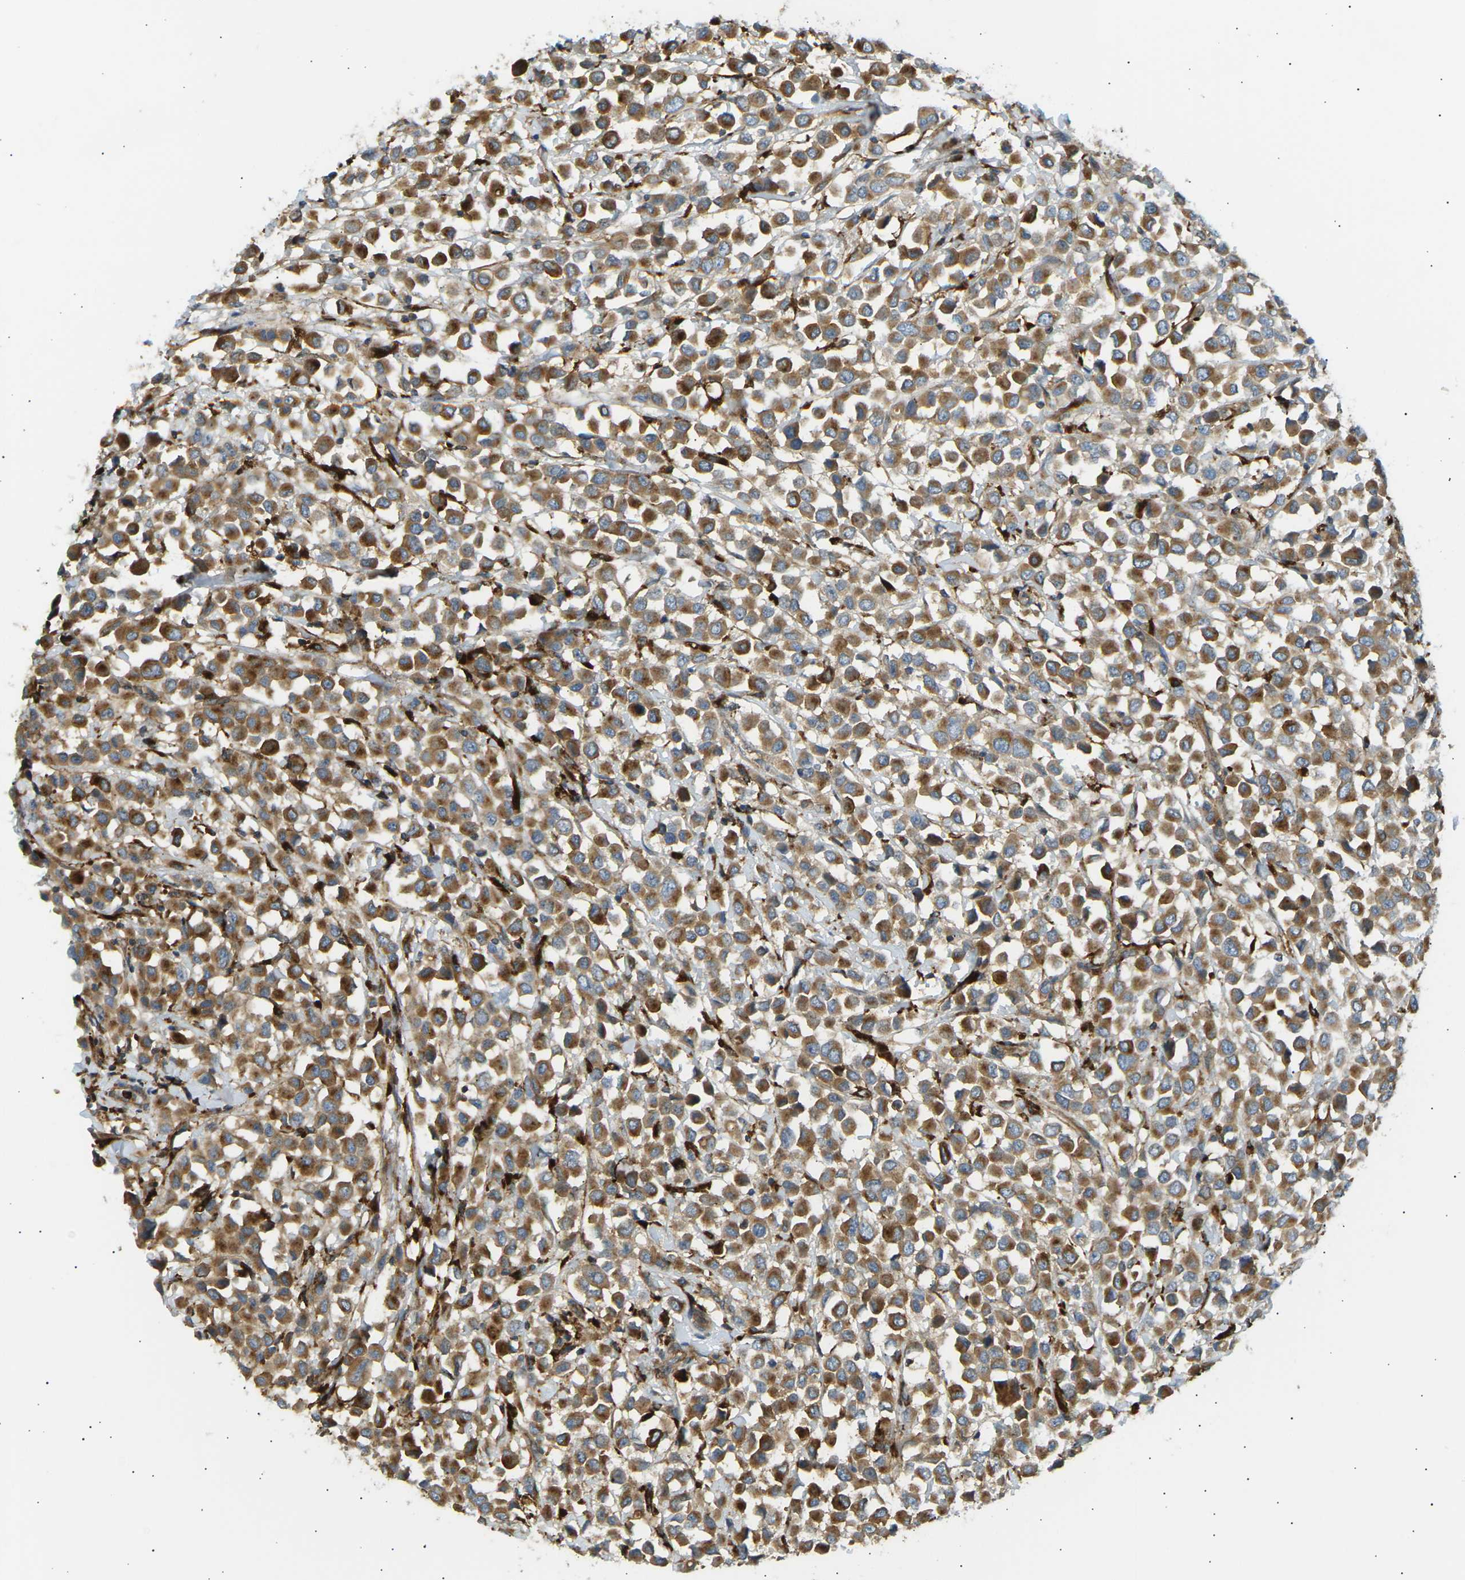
{"staining": {"intensity": "moderate", "quantity": ">75%", "location": "cytoplasmic/membranous"}, "tissue": "breast cancer", "cell_type": "Tumor cells", "image_type": "cancer", "snomed": [{"axis": "morphology", "description": "Duct carcinoma"}, {"axis": "topography", "description": "Breast"}], "caption": "Human breast cancer stained with a protein marker displays moderate staining in tumor cells.", "gene": "CDK17", "patient": {"sex": "female", "age": 61}}